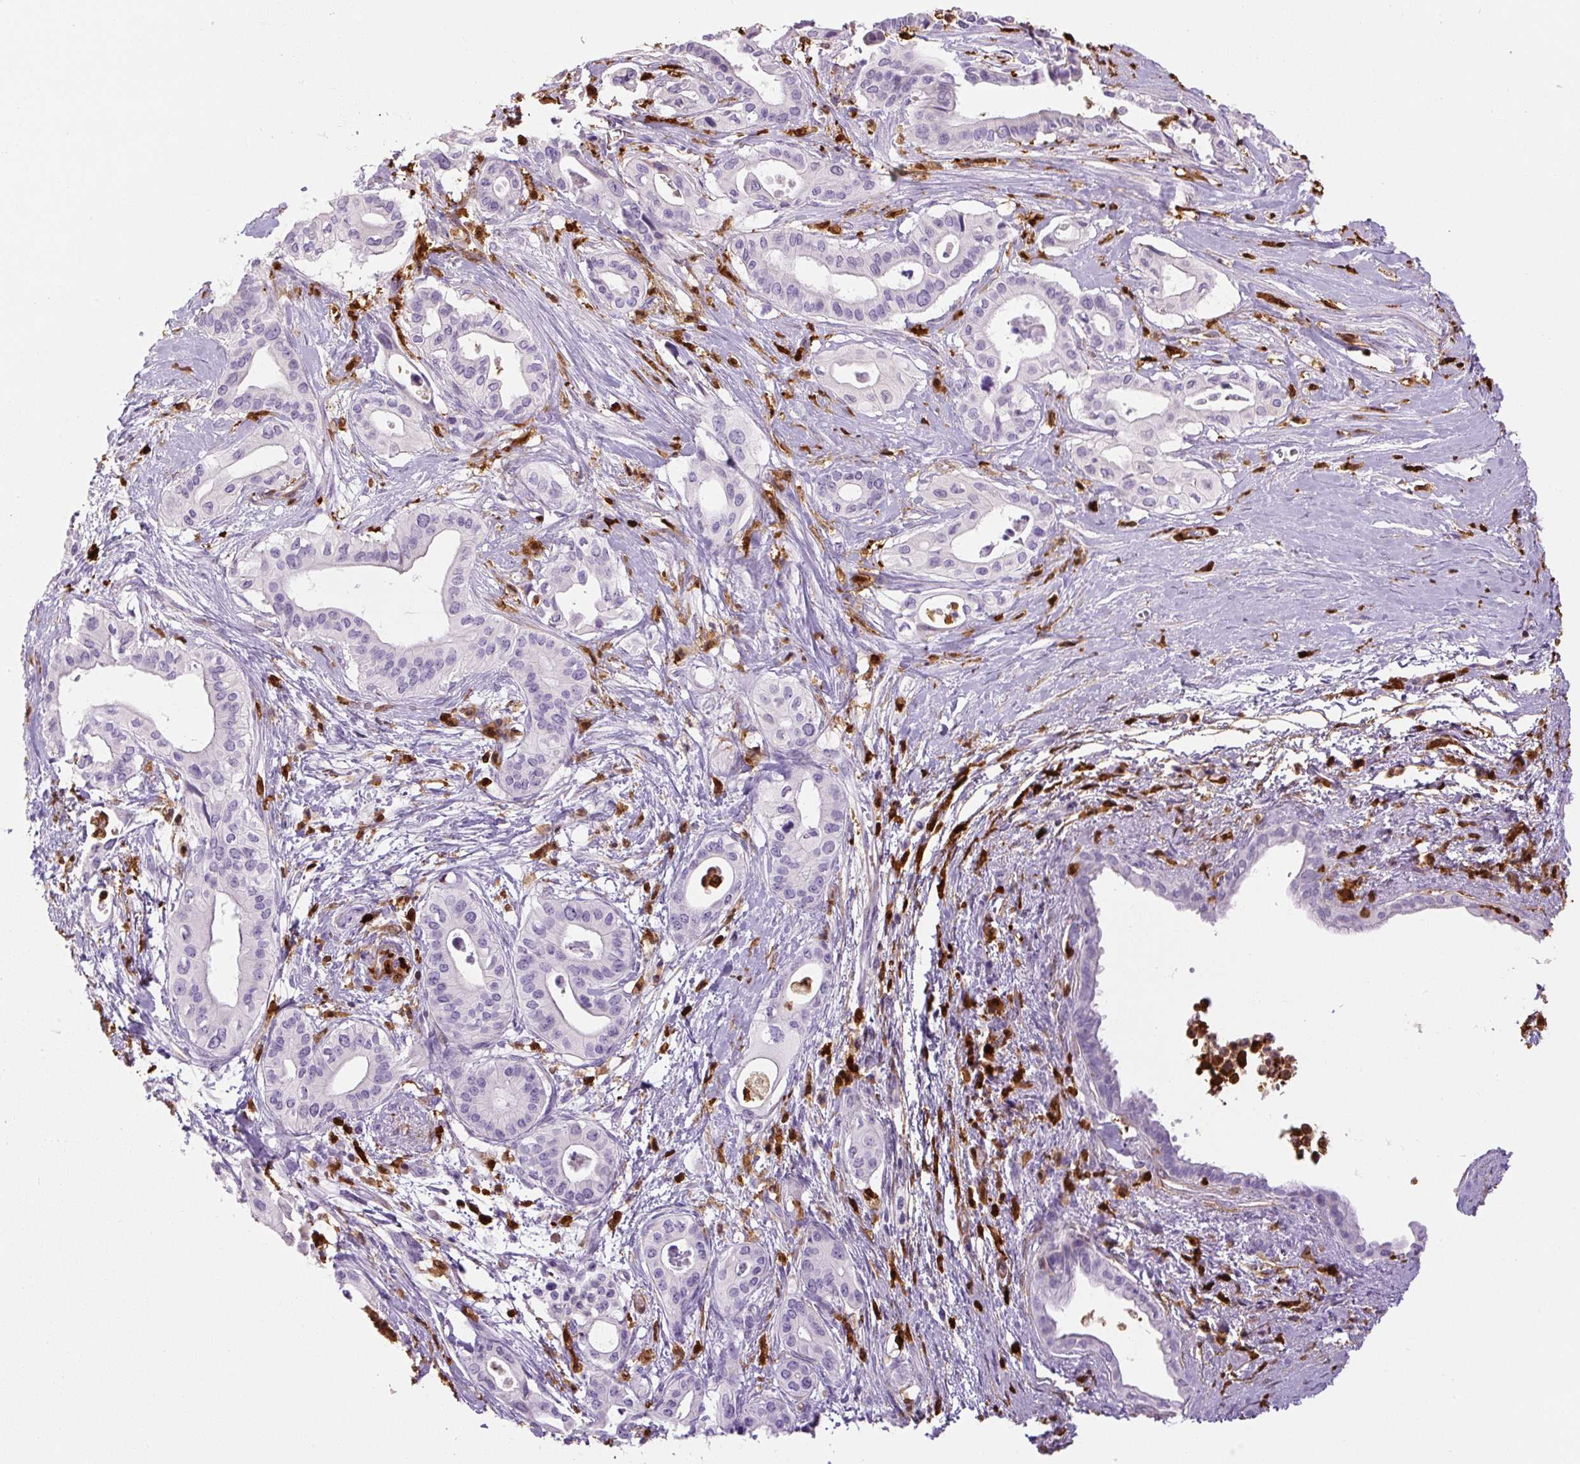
{"staining": {"intensity": "negative", "quantity": "none", "location": "none"}, "tissue": "pancreatic cancer", "cell_type": "Tumor cells", "image_type": "cancer", "snomed": [{"axis": "morphology", "description": "Adenocarcinoma, NOS"}, {"axis": "topography", "description": "Pancreas"}], "caption": "Human adenocarcinoma (pancreatic) stained for a protein using immunohistochemistry exhibits no staining in tumor cells.", "gene": "S100A4", "patient": {"sex": "female", "age": 77}}